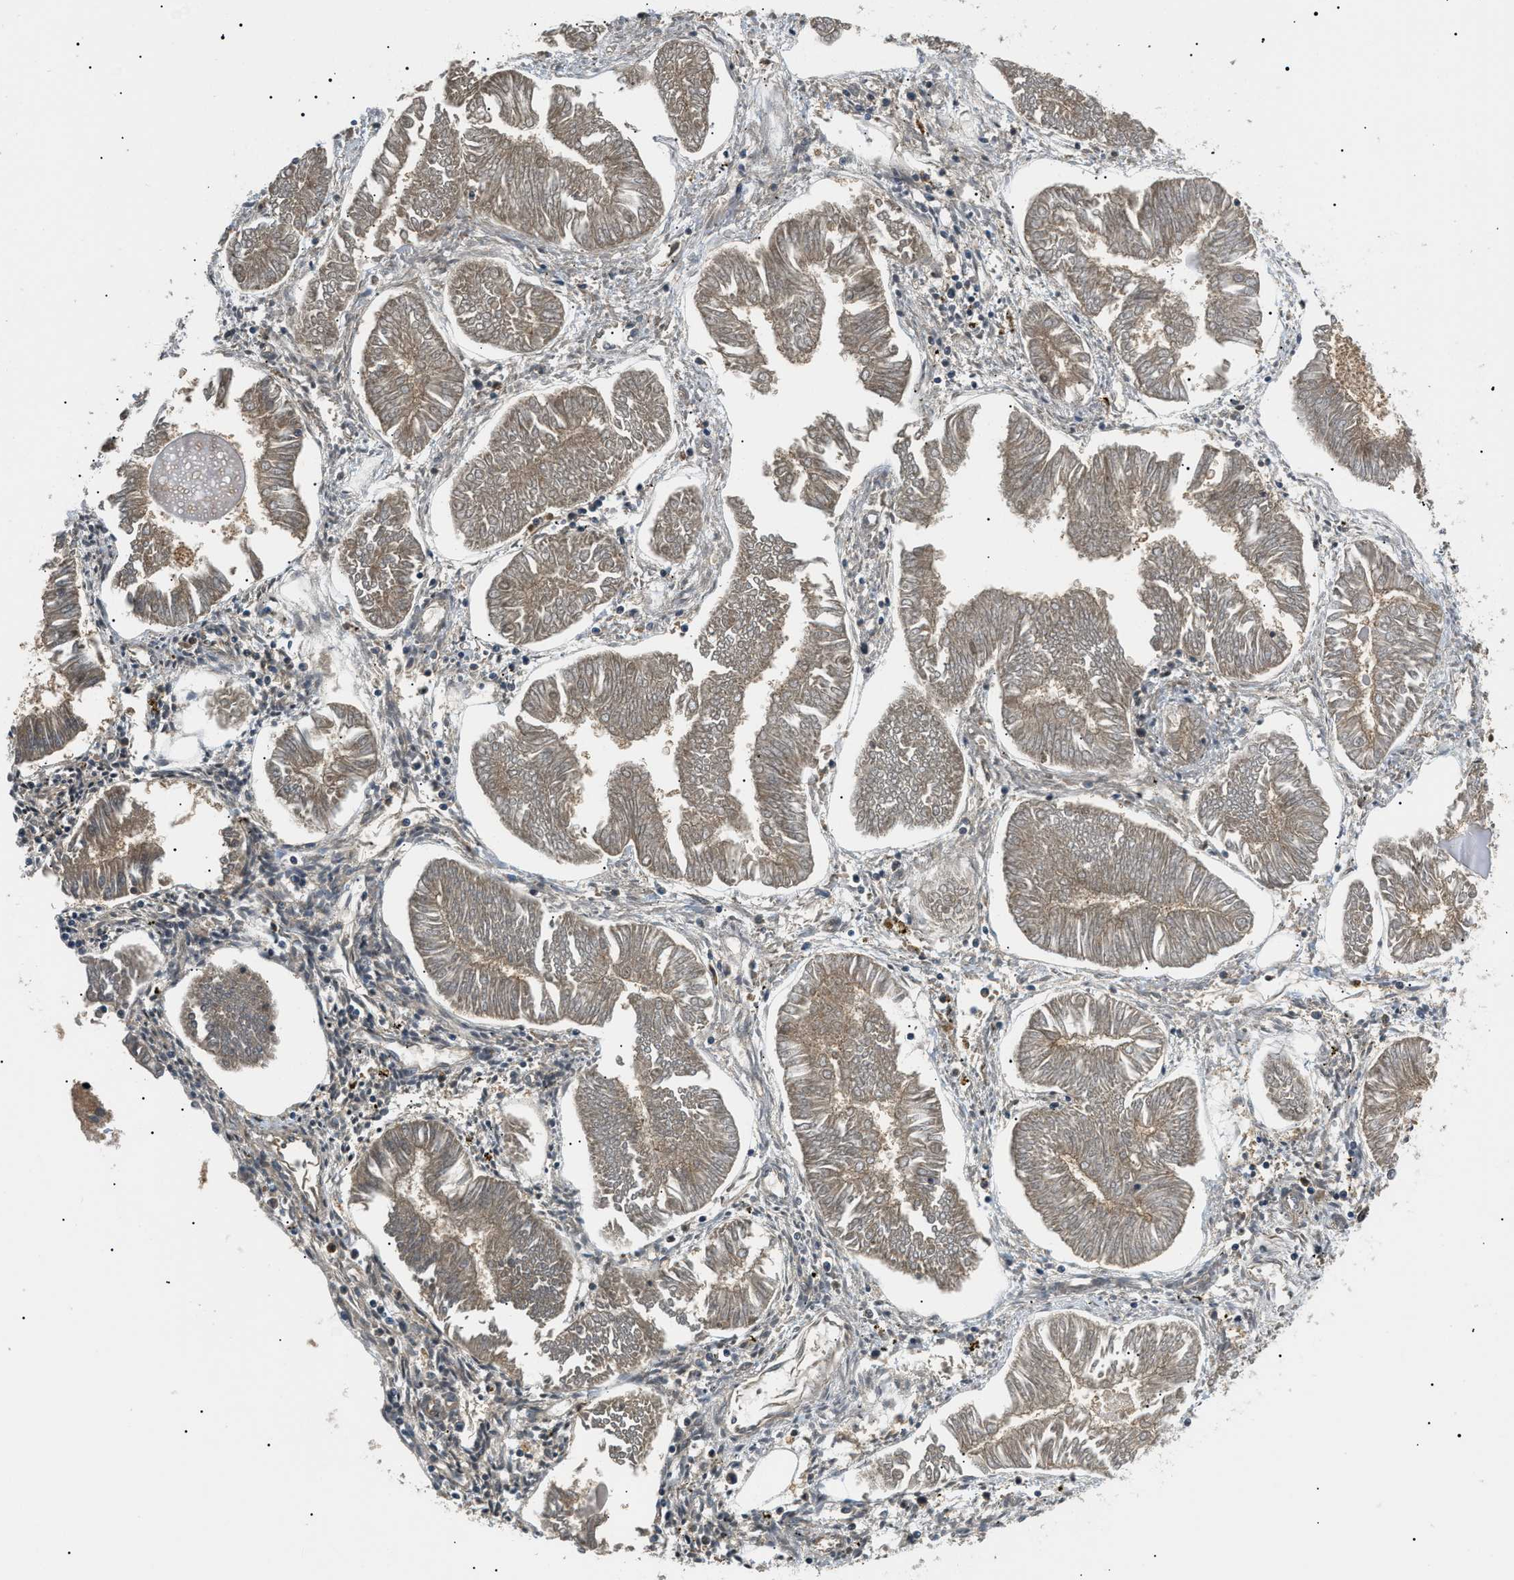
{"staining": {"intensity": "moderate", "quantity": ">75%", "location": "cytoplasmic/membranous"}, "tissue": "endometrial cancer", "cell_type": "Tumor cells", "image_type": "cancer", "snomed": [{"axis": "morphology", "description": "Adenocarcinoma, NOS"}, {"axis": "topography", "description": "Endometrium"}], "caption": "An image of human endometrial cancer (adenocarcinoma) stained for a protein shows moderate cytoplasmic/membranous brown staining in tumor cells. (Brightfield microscopy of DAB IHC at high magnification).", "gene": "ATP6AP1", "patient": {"sex": "female", "age": 53}}